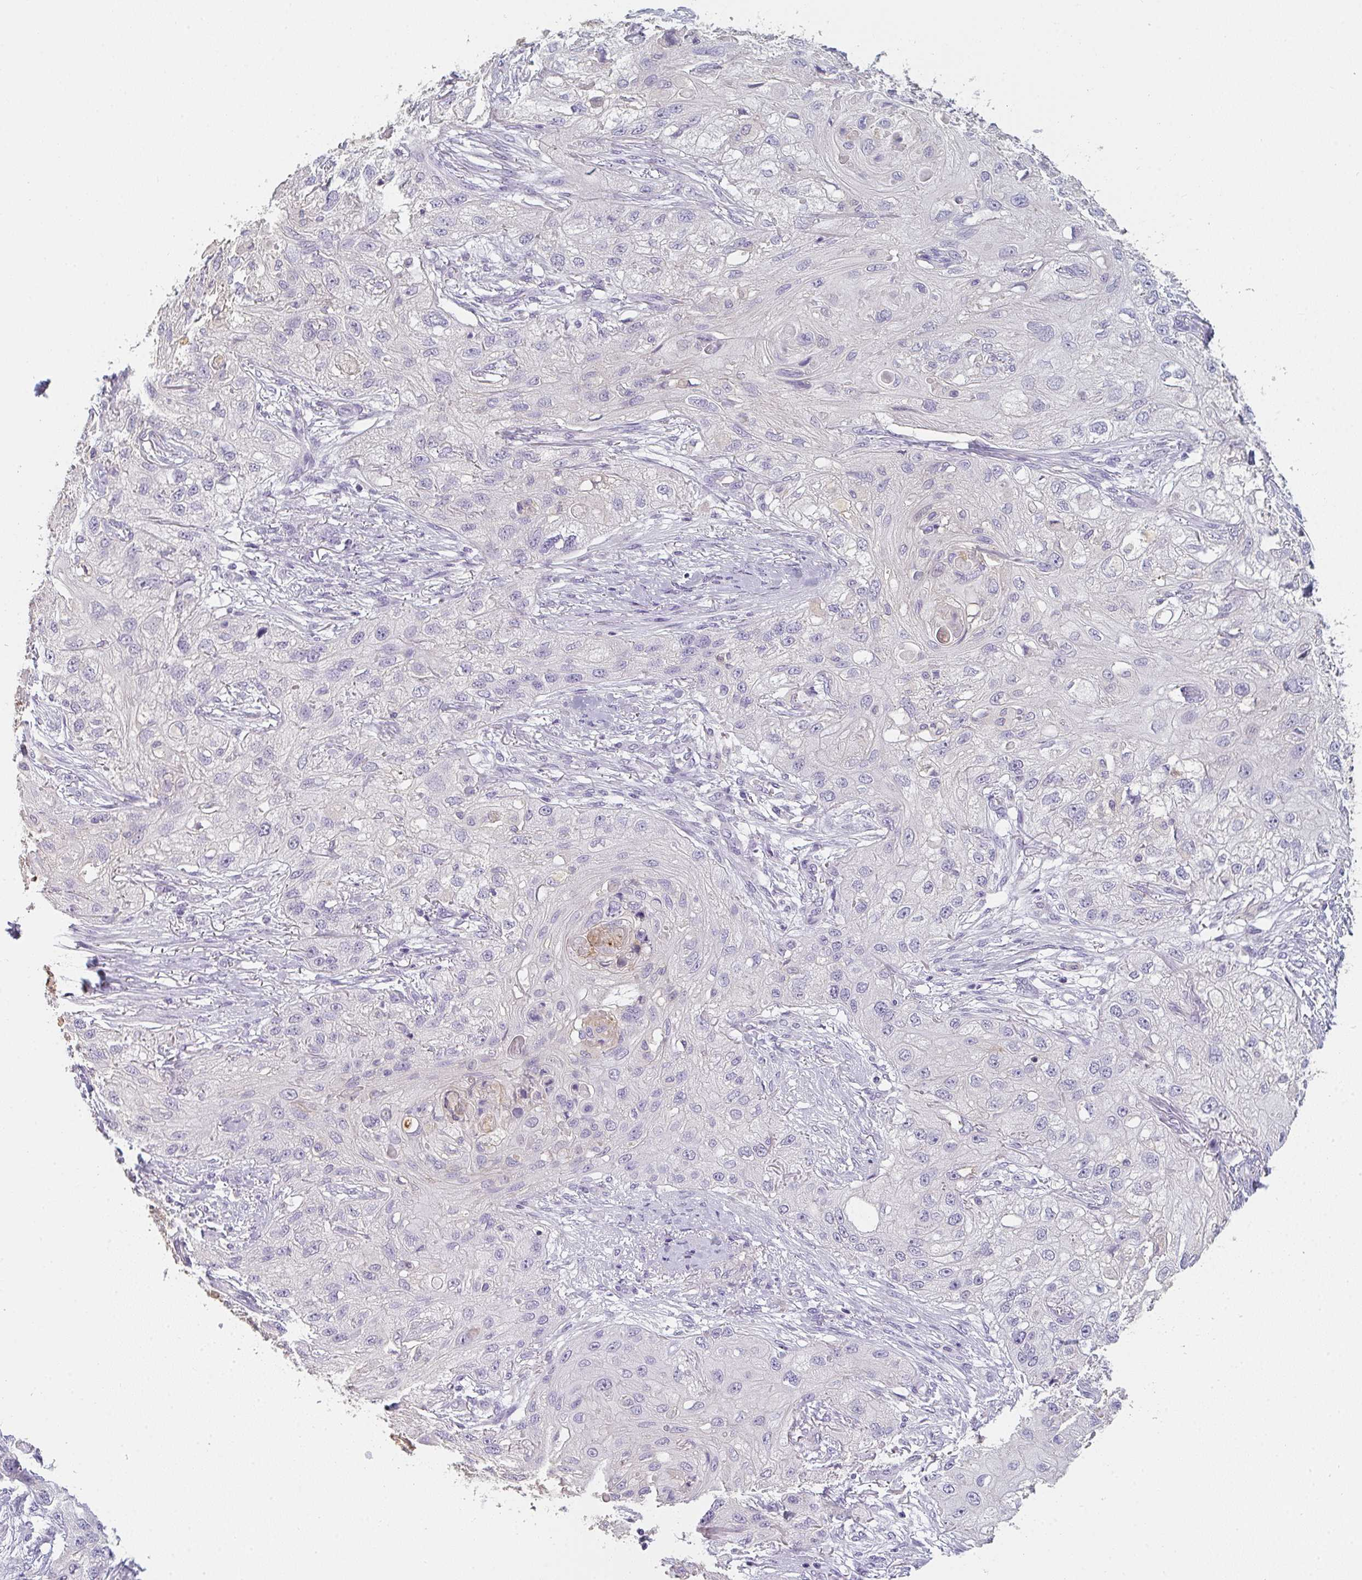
{"staining": {"intensity": "negative", "quantity": "none", "location": "none"}, "tissue": "skin cancer", "cell_type": "Tumor cells", "image_type": "cancer", "snomed": [{"axis": "morphology", "description": "Squamous cell carcinoma, NOS"}, {"axis": "topography", "description": "Skin"}, {"axis": "topography", "description": "Vulva"}], "caption": "Human skin squamous cell carcinoma stained for a protein using IHC displays no expression in tumor cells.", "gene": "C1QTNF8", "patient": {"sex": "female", "age": 86}}